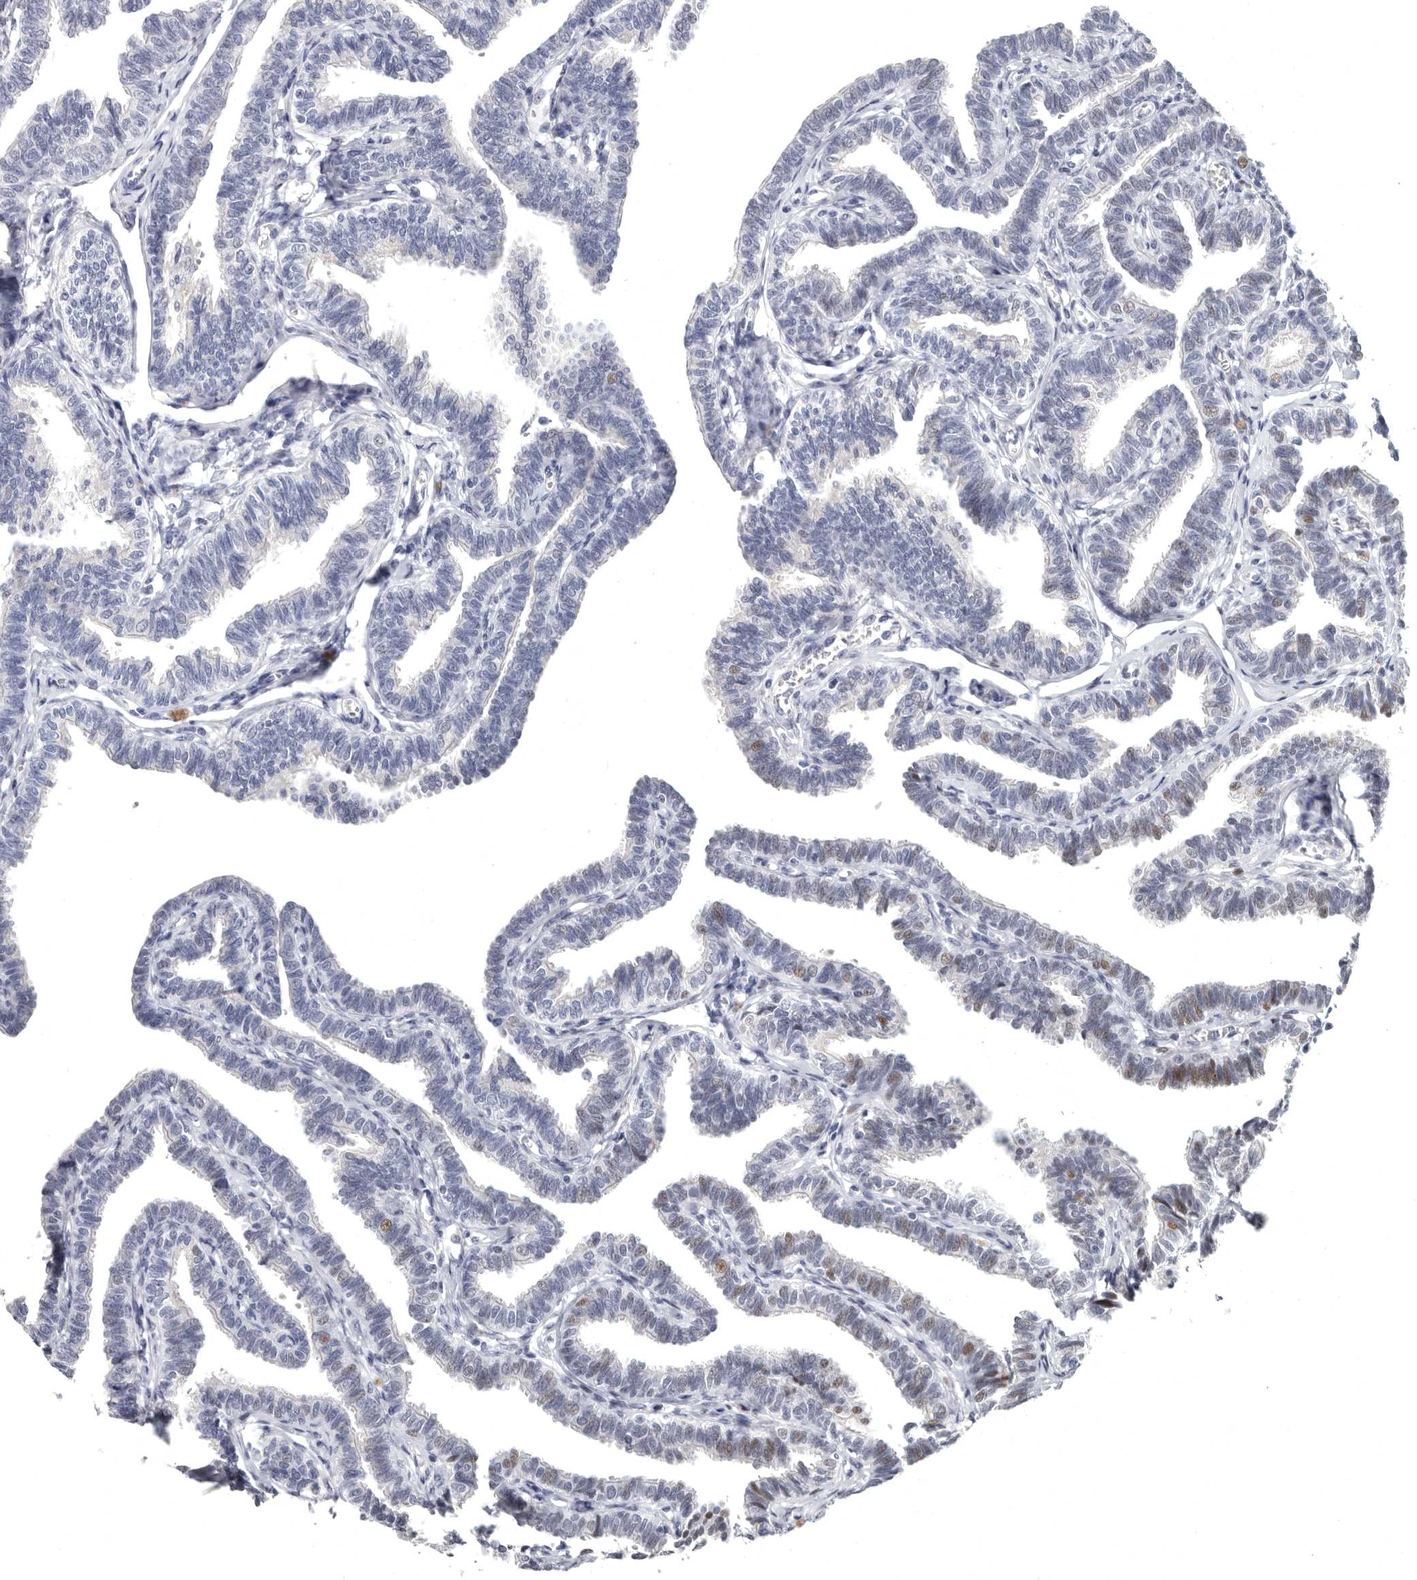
{"staining": {"intensity": "moderate", "quantity": "<25%", "location": "nuclear"}, "tissue": "fallopian tube", "cell_type": "Glandular cells", "image_type": "normal", "snomed": [{"axis": "morphology", "description": "Normal tissue, NOS"}, {"axis": "topography", "description": "Fallopian tube"}, {"axis": "topography", "description": "Ovary"}], "caption": "Moderate nuclear protein staining is identified in about <25% of glandular cells in fallopian tube. Using DAB (3,3'-diaminobenzidine) (brown) and hematoxylin (blue) stains, captured at high magnification using brightfield microscopy.", "gene": "WRAP73", "patient": {"sex": "female", "age": 23}}